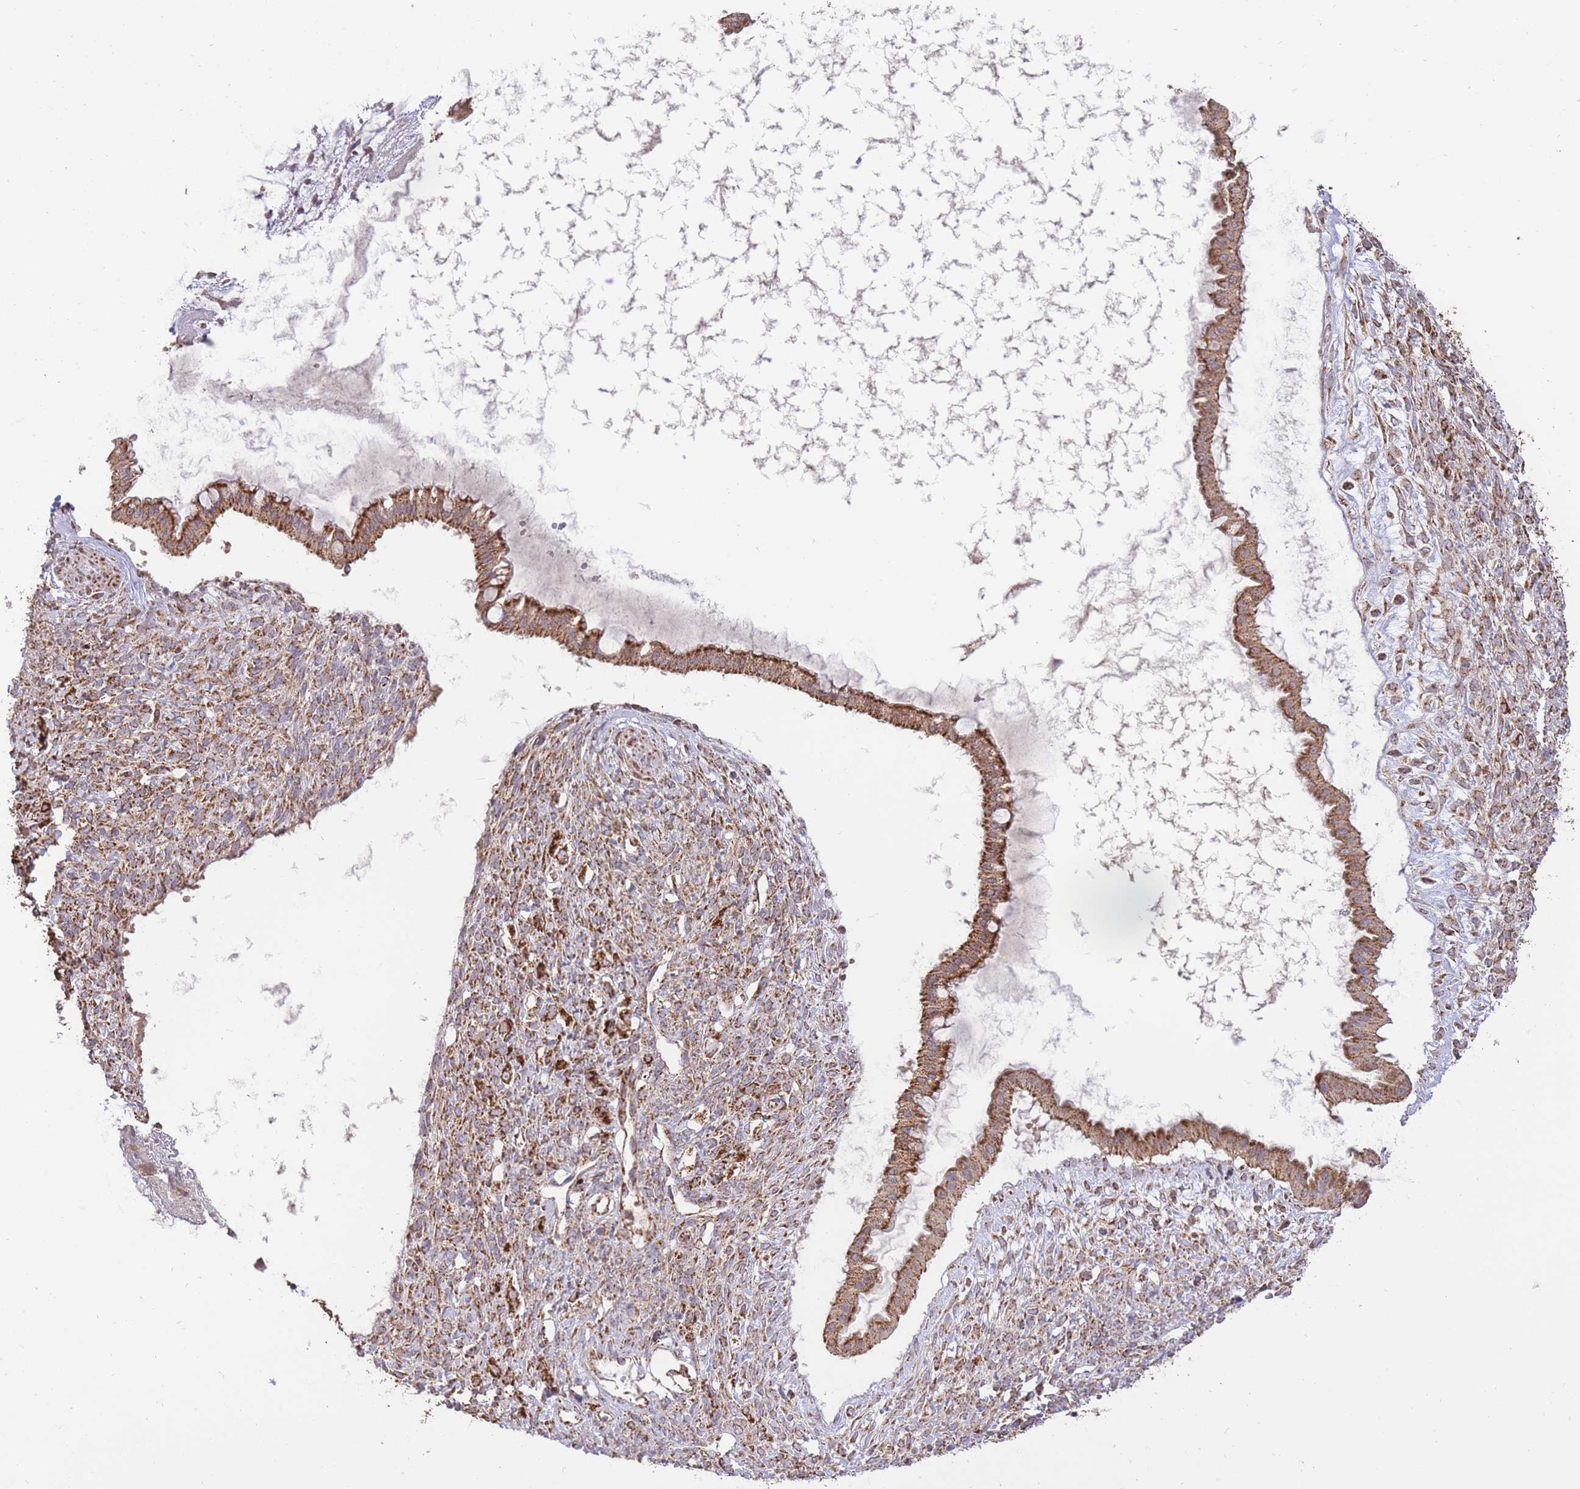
{"staining": {"intensity": "strong", "quantity": ">75%", "location": "cytoplasmic/membranous"}, "tissue": "ovarian cancer", "cell_type": "Tumor cells", "image_type": "cancer", "snomed": [{"axis": "morphology", "description": "Cystadenocarcinoma, mucinous, NOS"}, {"axis": "topography", "description": "Ovary"}], "caption": "Brown immunohistochemical staining in human ovarian mucinous cystadenocarcinoma reveals strong cytoplasmic/membranous staining in about >75% of tumor cells.", "gene": "PREP", "patient": {"sex": "female", "age": 73}}